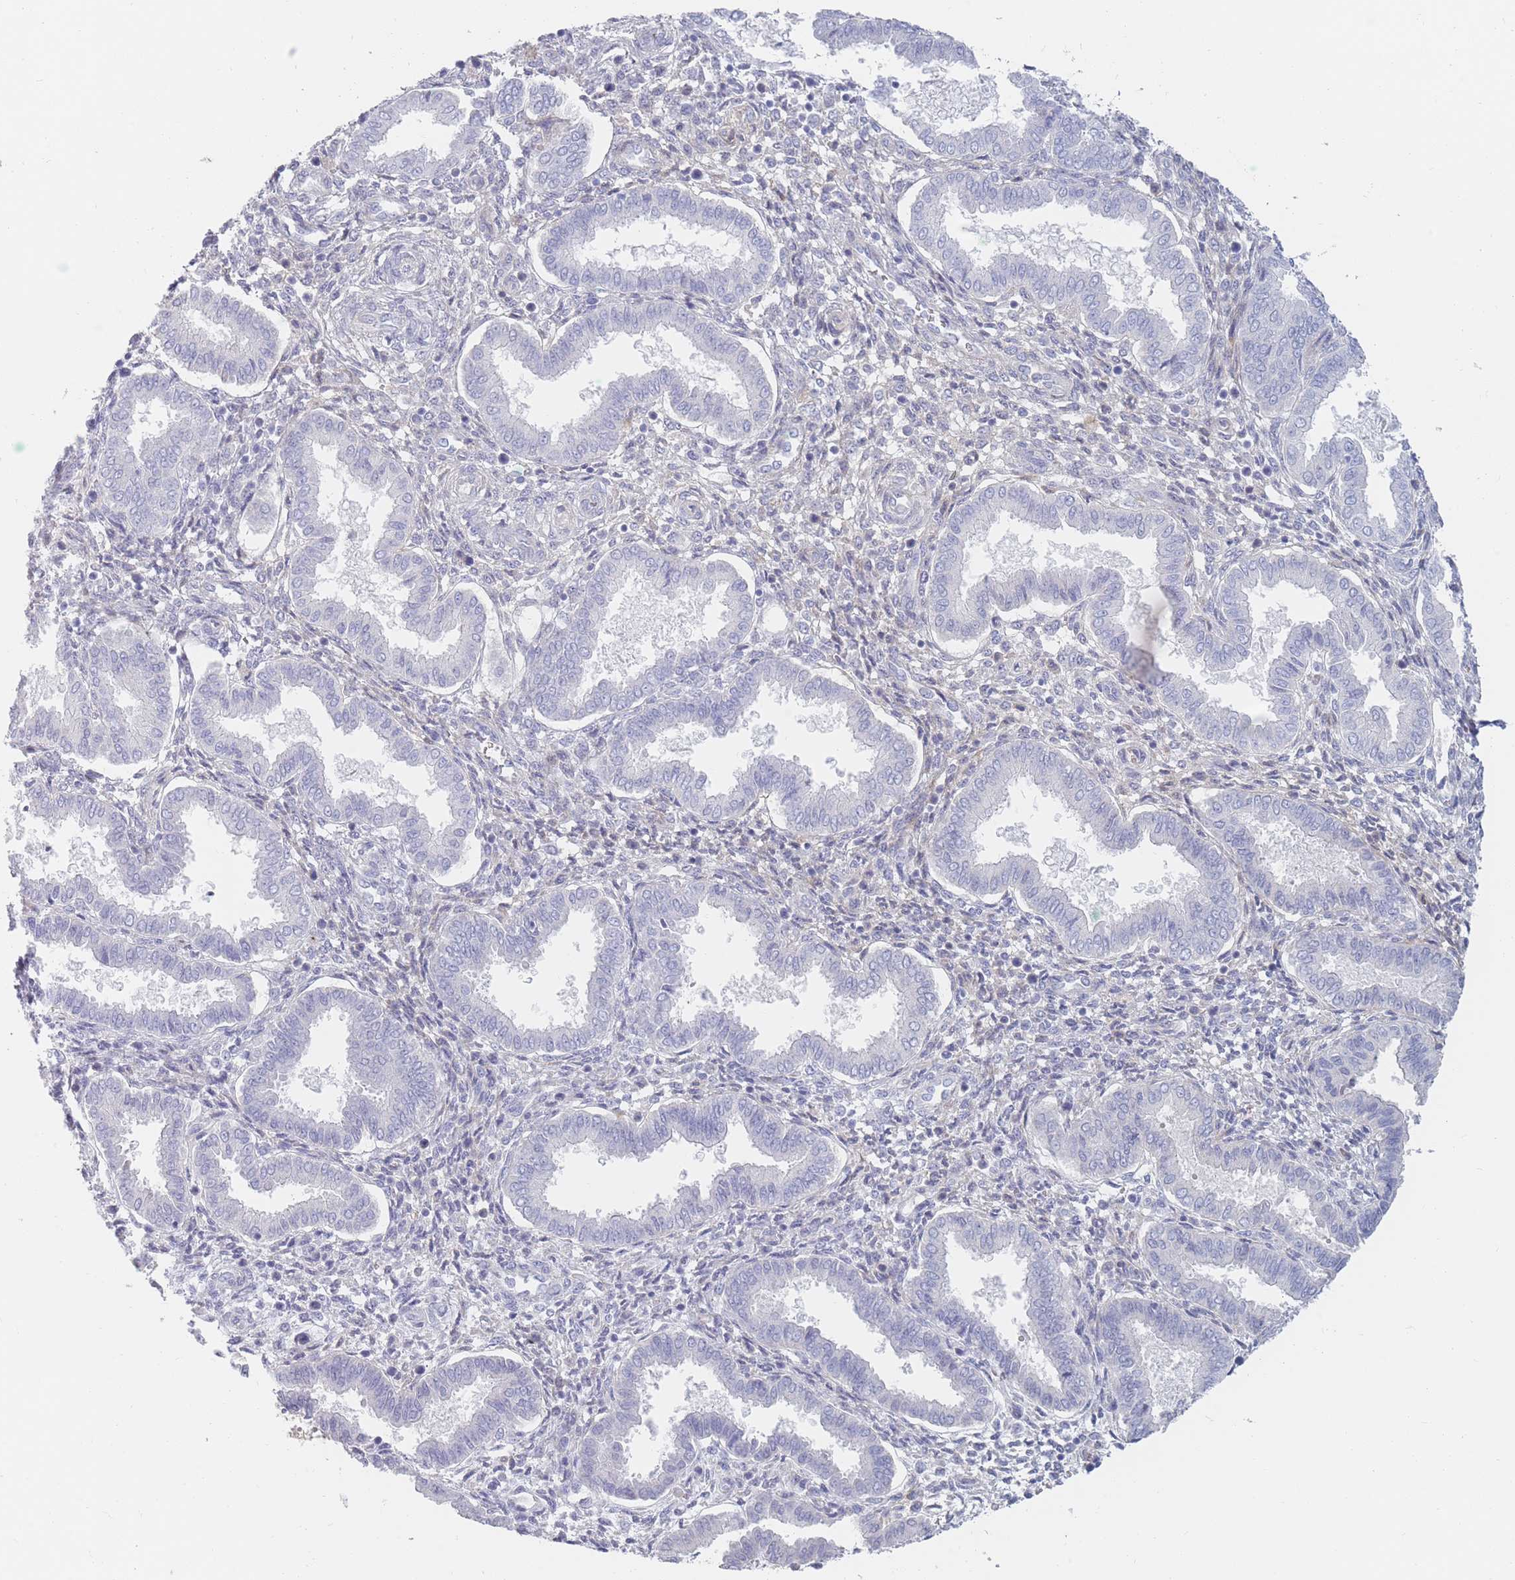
{"staining": {"intensity": "negative", "quantity": "none", "location": "none"}, "tissue": "endometrium", "cell_type": "Glandular cells", "image_type": "normal", "snomed": [{"axis": "morphology", "description": "Normal tissue, NOS"}, {"axis": "topography", "description": "Endometrium"}], "caption": "DAB immunohistochemical staining of unremarkable endometrium demonstrates no significant staining in glandular cells.", "gene": "PRG4", "patient": {"sex": "female", "age": 24}}